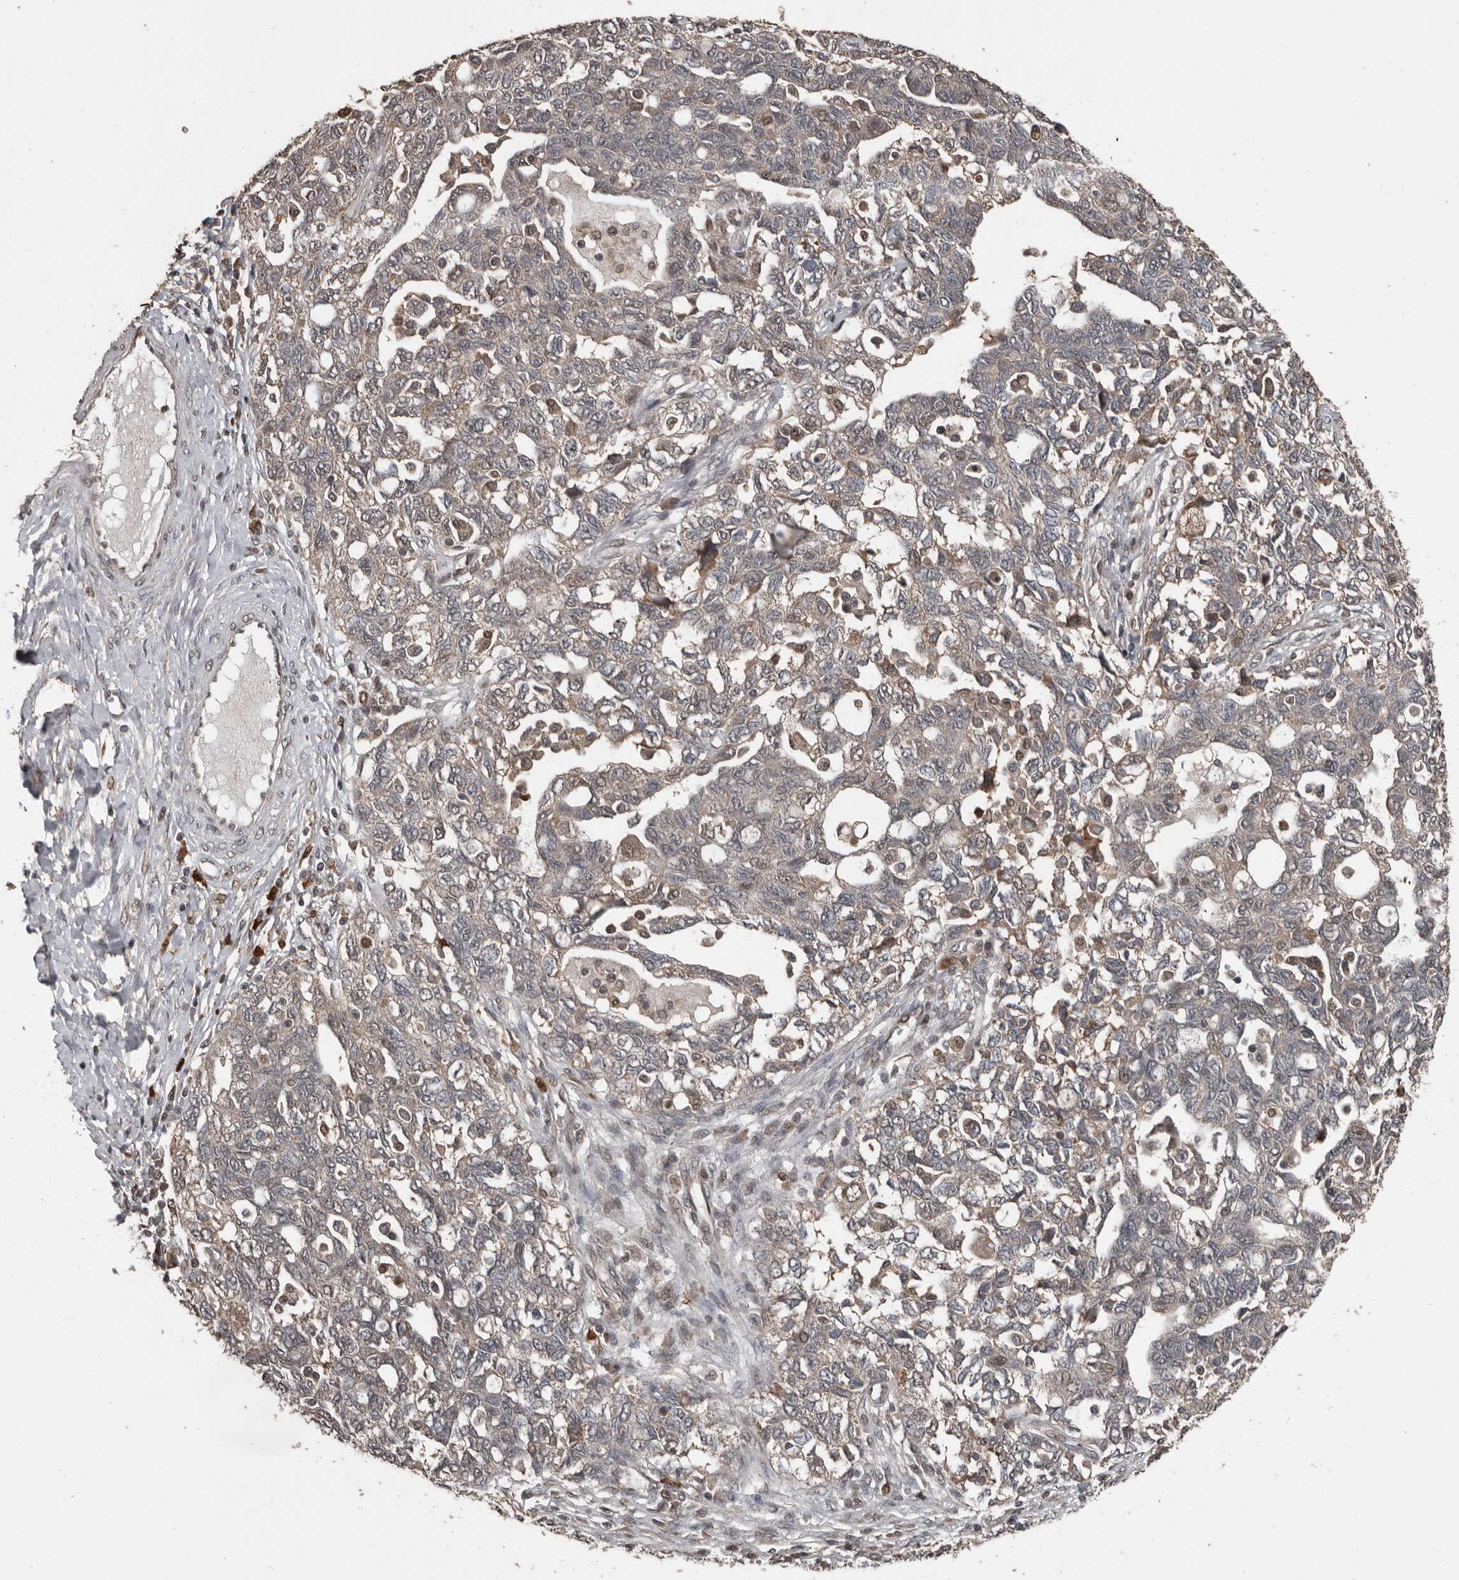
{"staining": {"intensity": "weak", "quantity": ">75%", "location": "cytoplasmic/membranous"}, "tissue": "ovarian cancer", "cell_type": "Tumor cells", "image_type": "cancer", "snomed": [{"axis": "morphology", "description": "Carcinoma, NOS"}, {"axis": "morphology", "description": "Cystadenocarcinoma, serous, NOS"}, {"axis": "topography", "description": "Ovary"}], "caption": "The histopathology image shows immunohistochemical staining of ovarian cancer (carcinoma). There is weak cytoplasmic/membranous staining is present in approximately >75% of tumor cells.", "gene": "FSBP", "patient": {"sex": "female", "age": 69}}